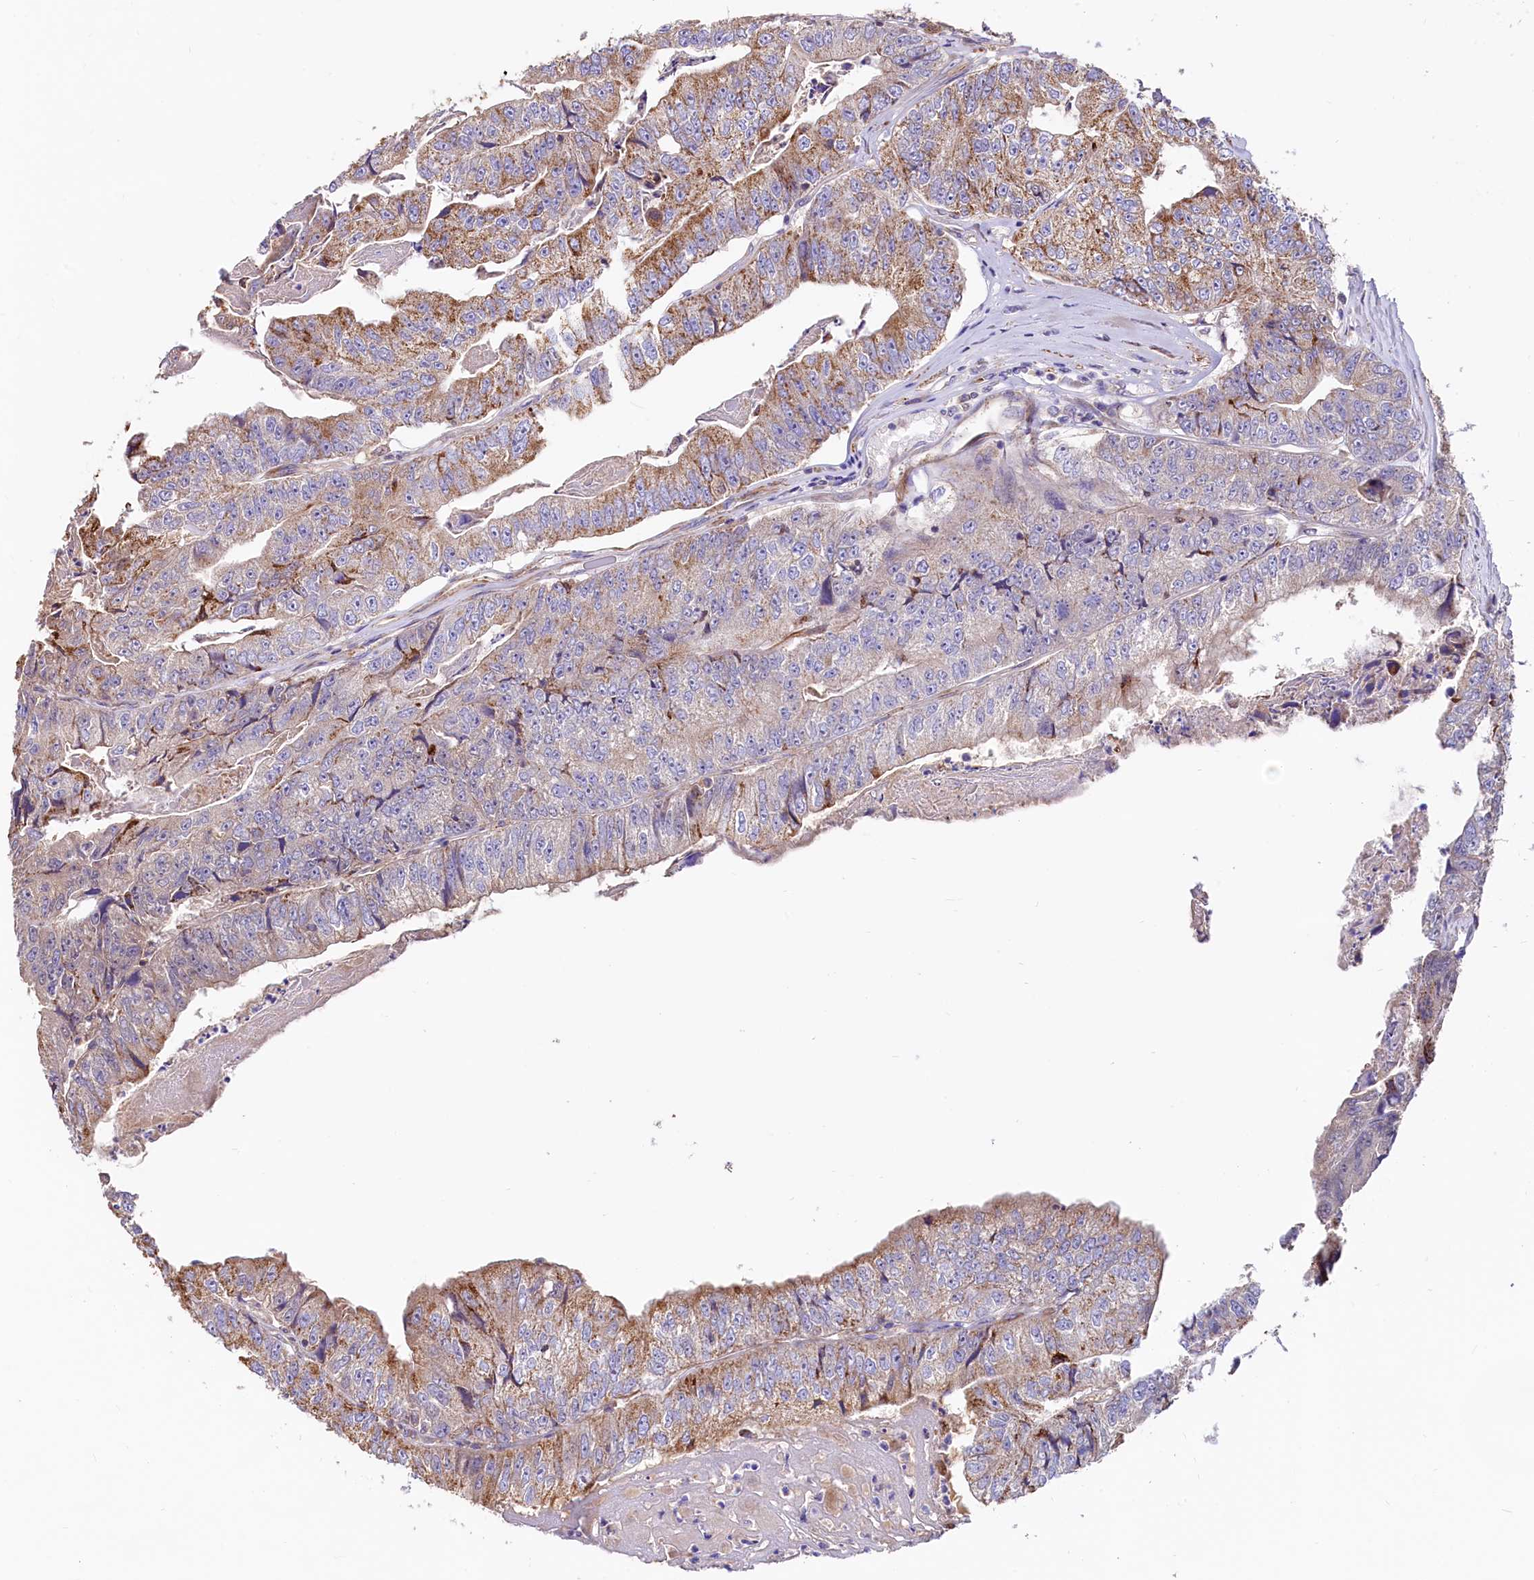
{"staining": {"intensity": "moderate", "quantity": "25%-75%", "location": "cytoplasmic/membranous"}, "tissue": "colorectal cancer", "cell_type": "Tumor cells", "image_type": "cancer", "snomed": [{"axis": "morphology", "description": "Adenocarcinoma, NOS"}, {"axis": "topography", "description": "Colon"}], "caption": "Adenocarcinoma (colorectal) stained for a protein displays moderate cytoplasmic/membranous positivity in tumor cells.", "gene": "CIAO3", "patient": {"sex": "female", "age": 67}}